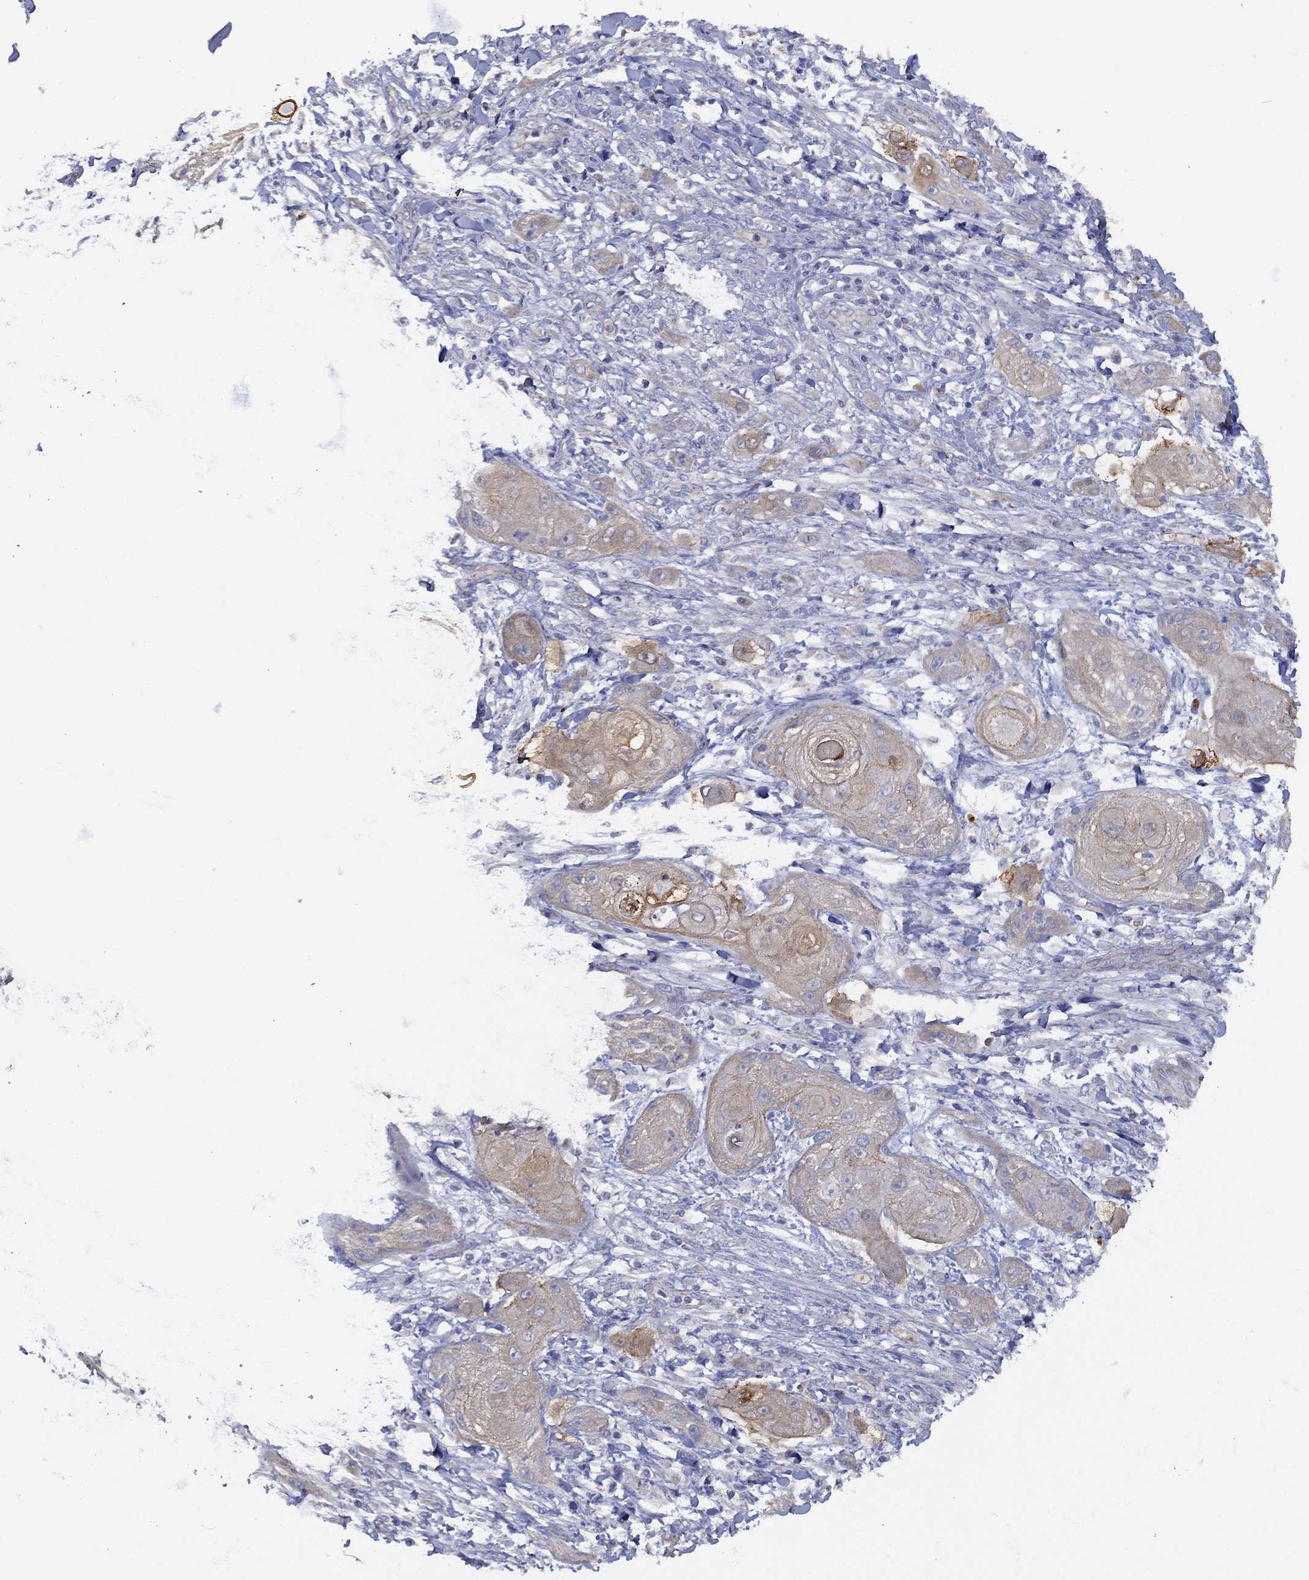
{"staining": {"intensity": "negative", "quantity": "none", "location": "none"}, "tissue": "skin cancer", "cell_type": "Tumor cells", "image_type": "cancer", "snomed": [{"axis": "morphology", "description": "Squamous cell carcinoma, NOS"}, {"axis": "topography", "description": "Skin"}], "caption": "Immunohistochemistry histopathology image of skin squamous cell carcinoma stained for a protein (brown), which reveals no positivity in tumor cells.", "gene": "ZNF223", "patient": {"sex": "male", "age": 62}}